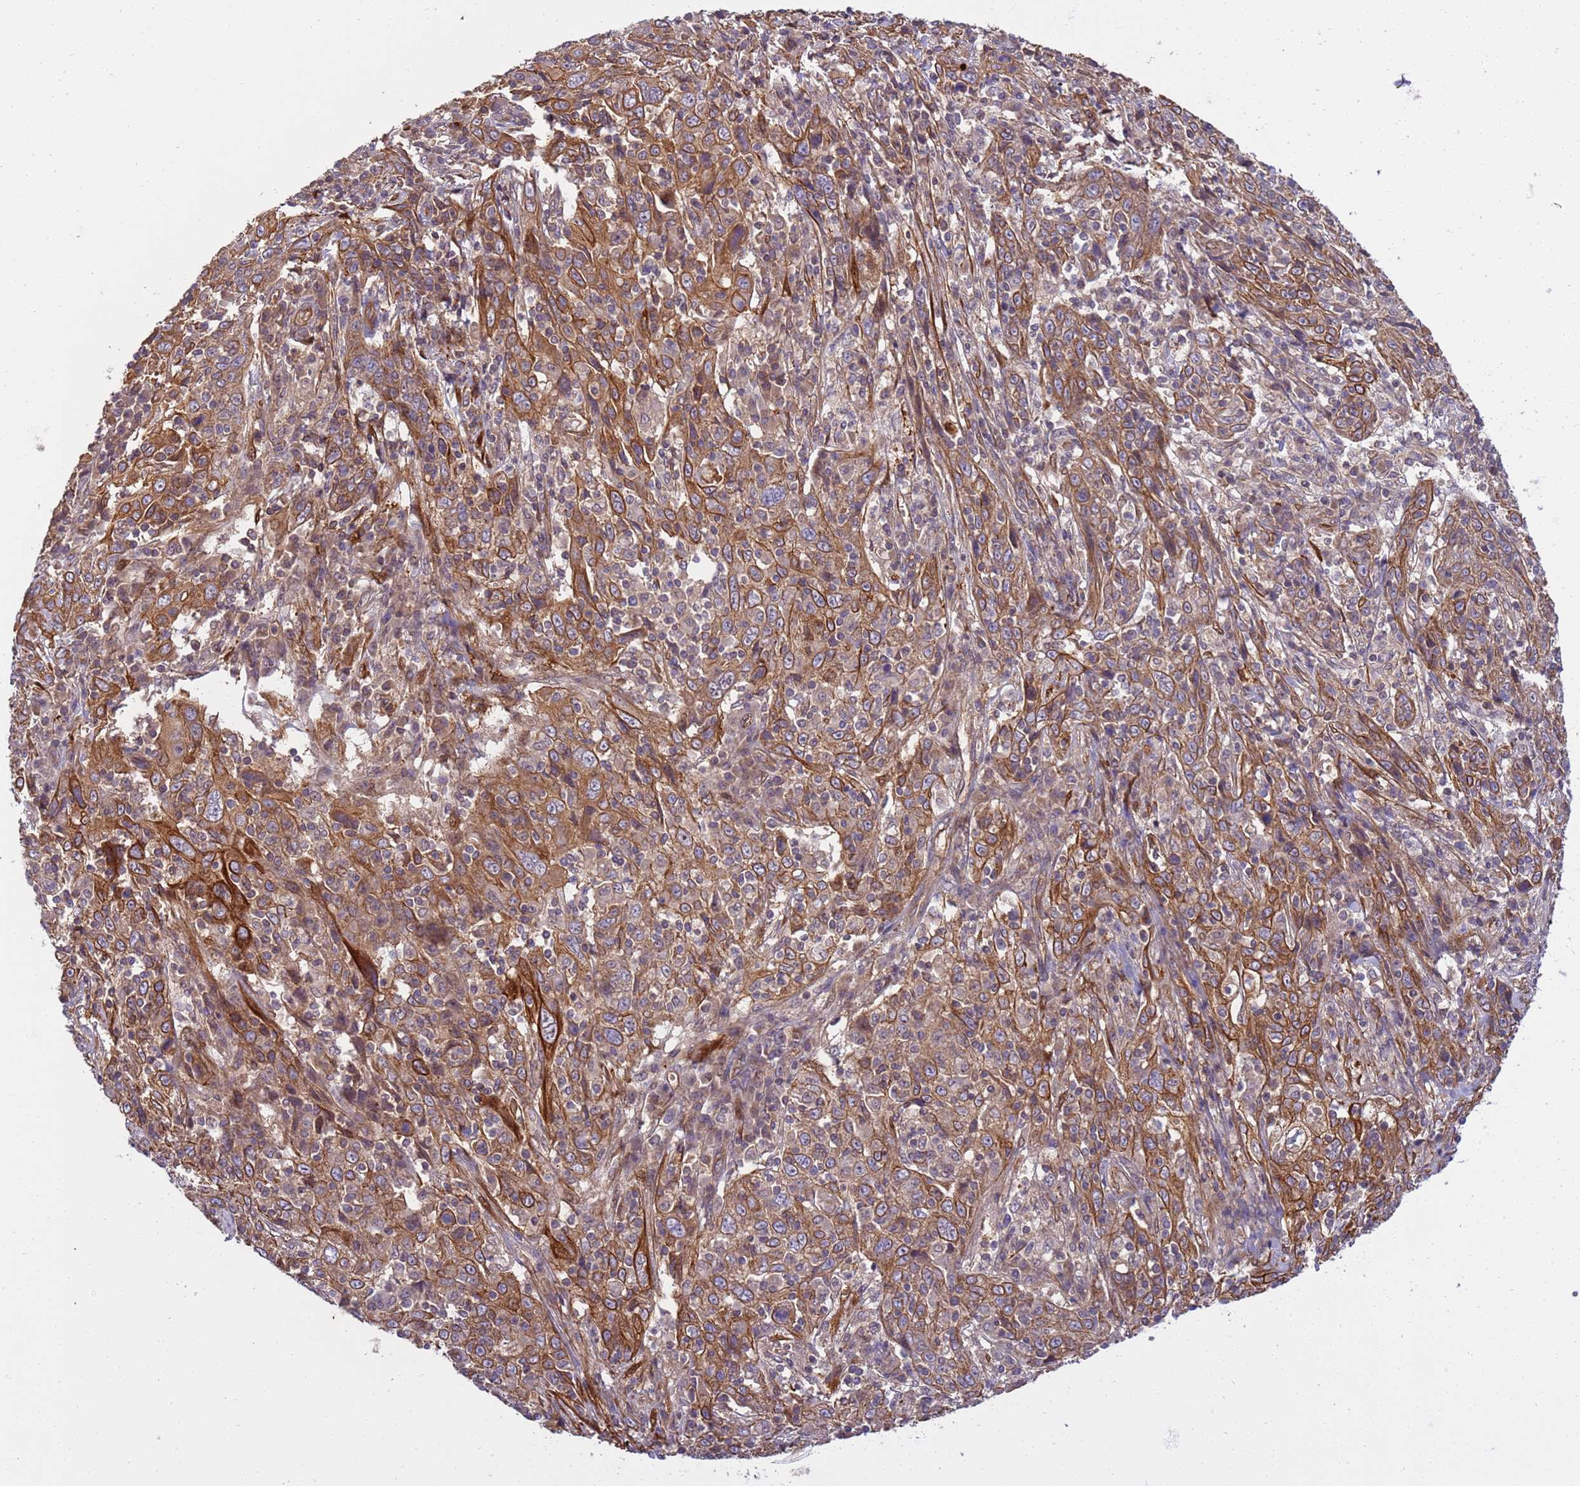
{"staining": {"intensity": "strong", "quantity": ">75%", "location": "cytoplasmic/membranous"}, "tissue": "cervical cancer", "cell_type": "Tumor cells", "image_type": "cancer", "snomed": [{"axis": "morphology", "description": "Squamous cell carcinoma, NOS"}, {"axis": "topography", "description": "Cervix"}], "caption": "A histopathology image of human cervical cancer stained for a protein shows strong cytoplasmic/membranous brown staining in tumor cells.", "gene": "SMCO3", "patient": {"sex": "female", "age": 46}}